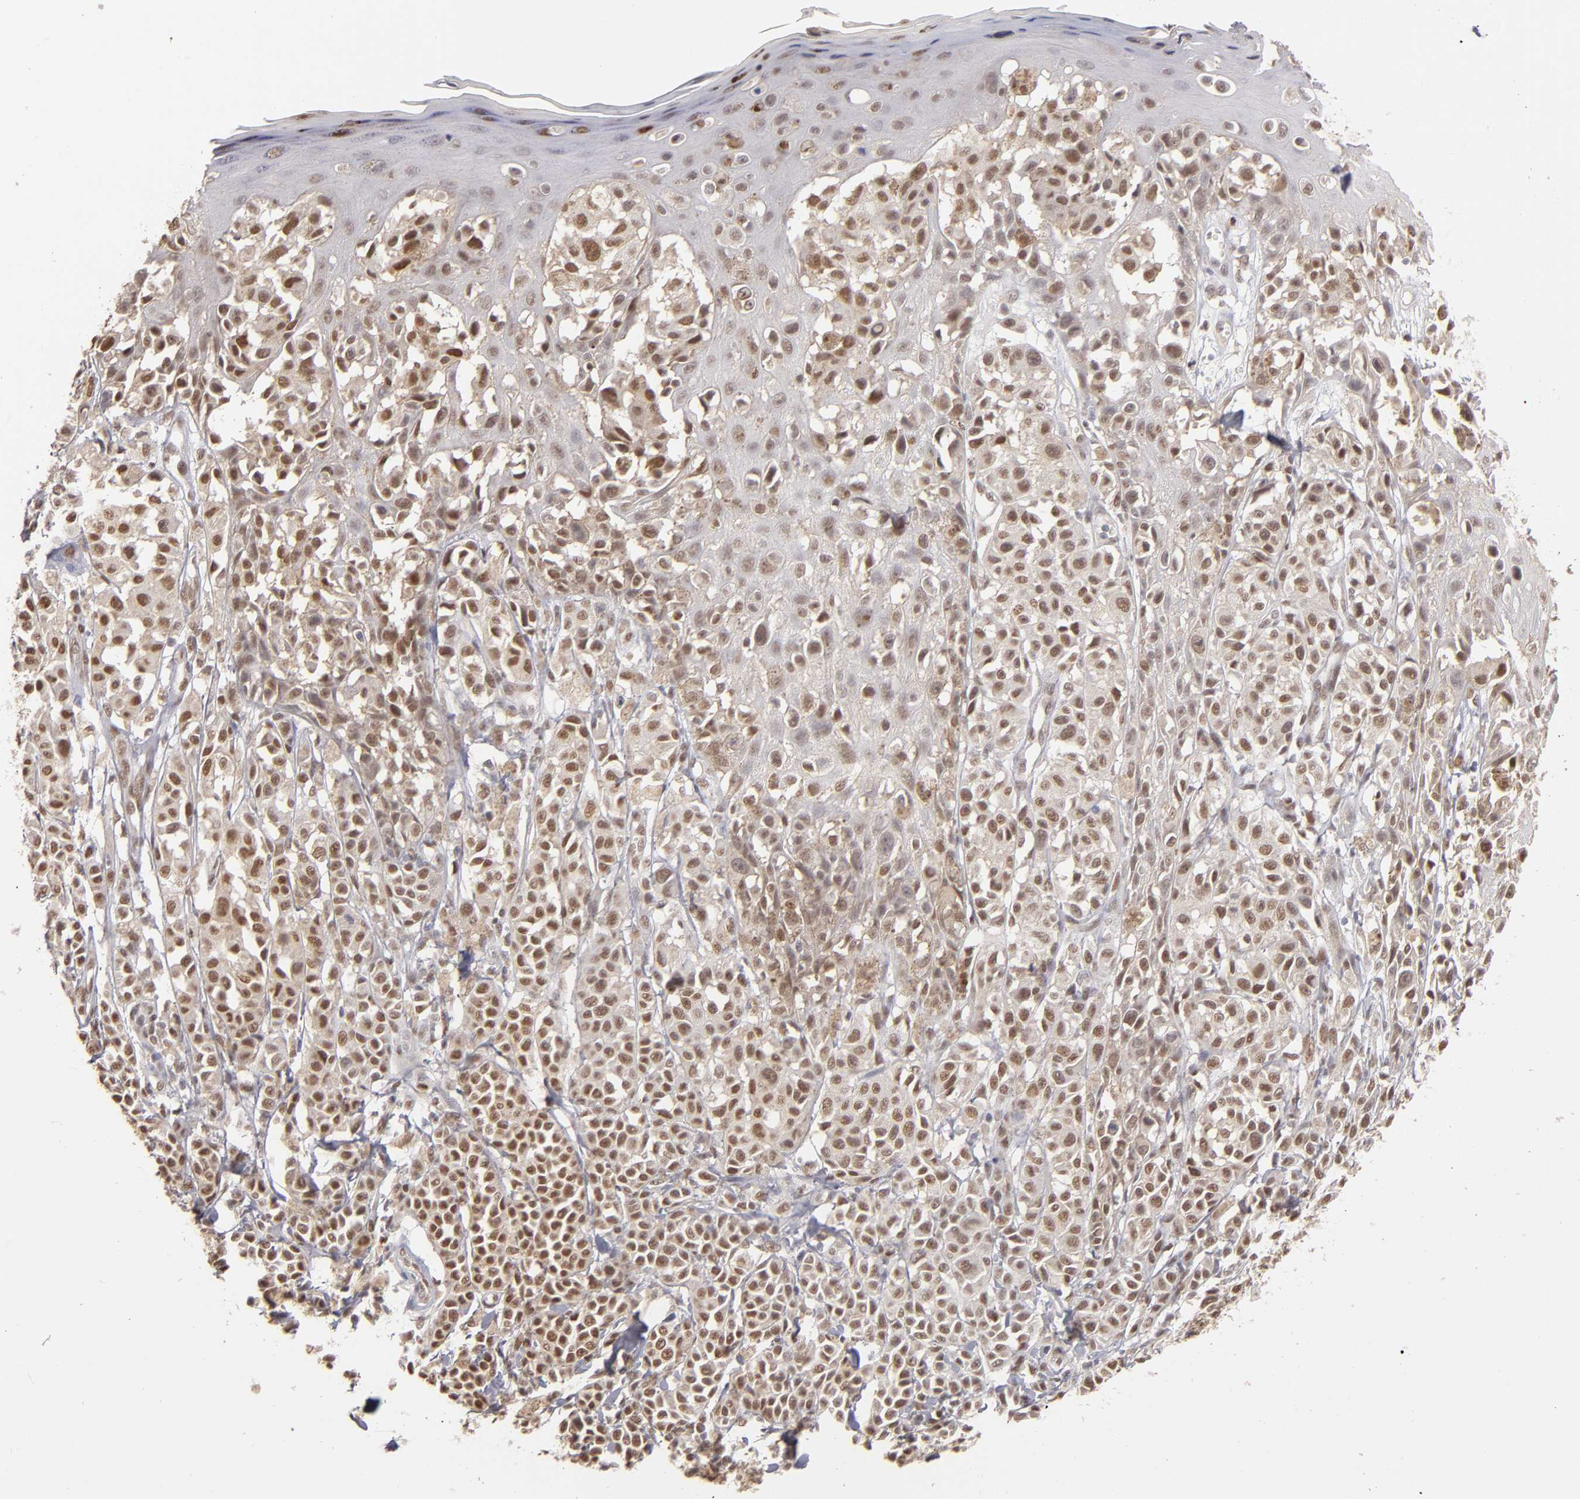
{"staining": {"intensity": "moderate", "quantity": ">75%", "location": "nuclear"}, "tissue": "melanoma", "cell_type": "Tumor cells", "image_type": "cancer", "snomed": [{"axis": "morphology", "description": "Malignant melanoma, NOS"}, {"axis": "topography", "description": "Skin"}], "caption": "Immunohistochemistry (IHC) micrograph of neoplastic tissue: human malignant melanoma stained using IHC exhibits medium levels of moderate protein expression localized specifically in the nuclear of tumor cells, appearing as a nuclear brown color.", "gene": "NFE2", "patient": {"sex": "female", "age": 38}}